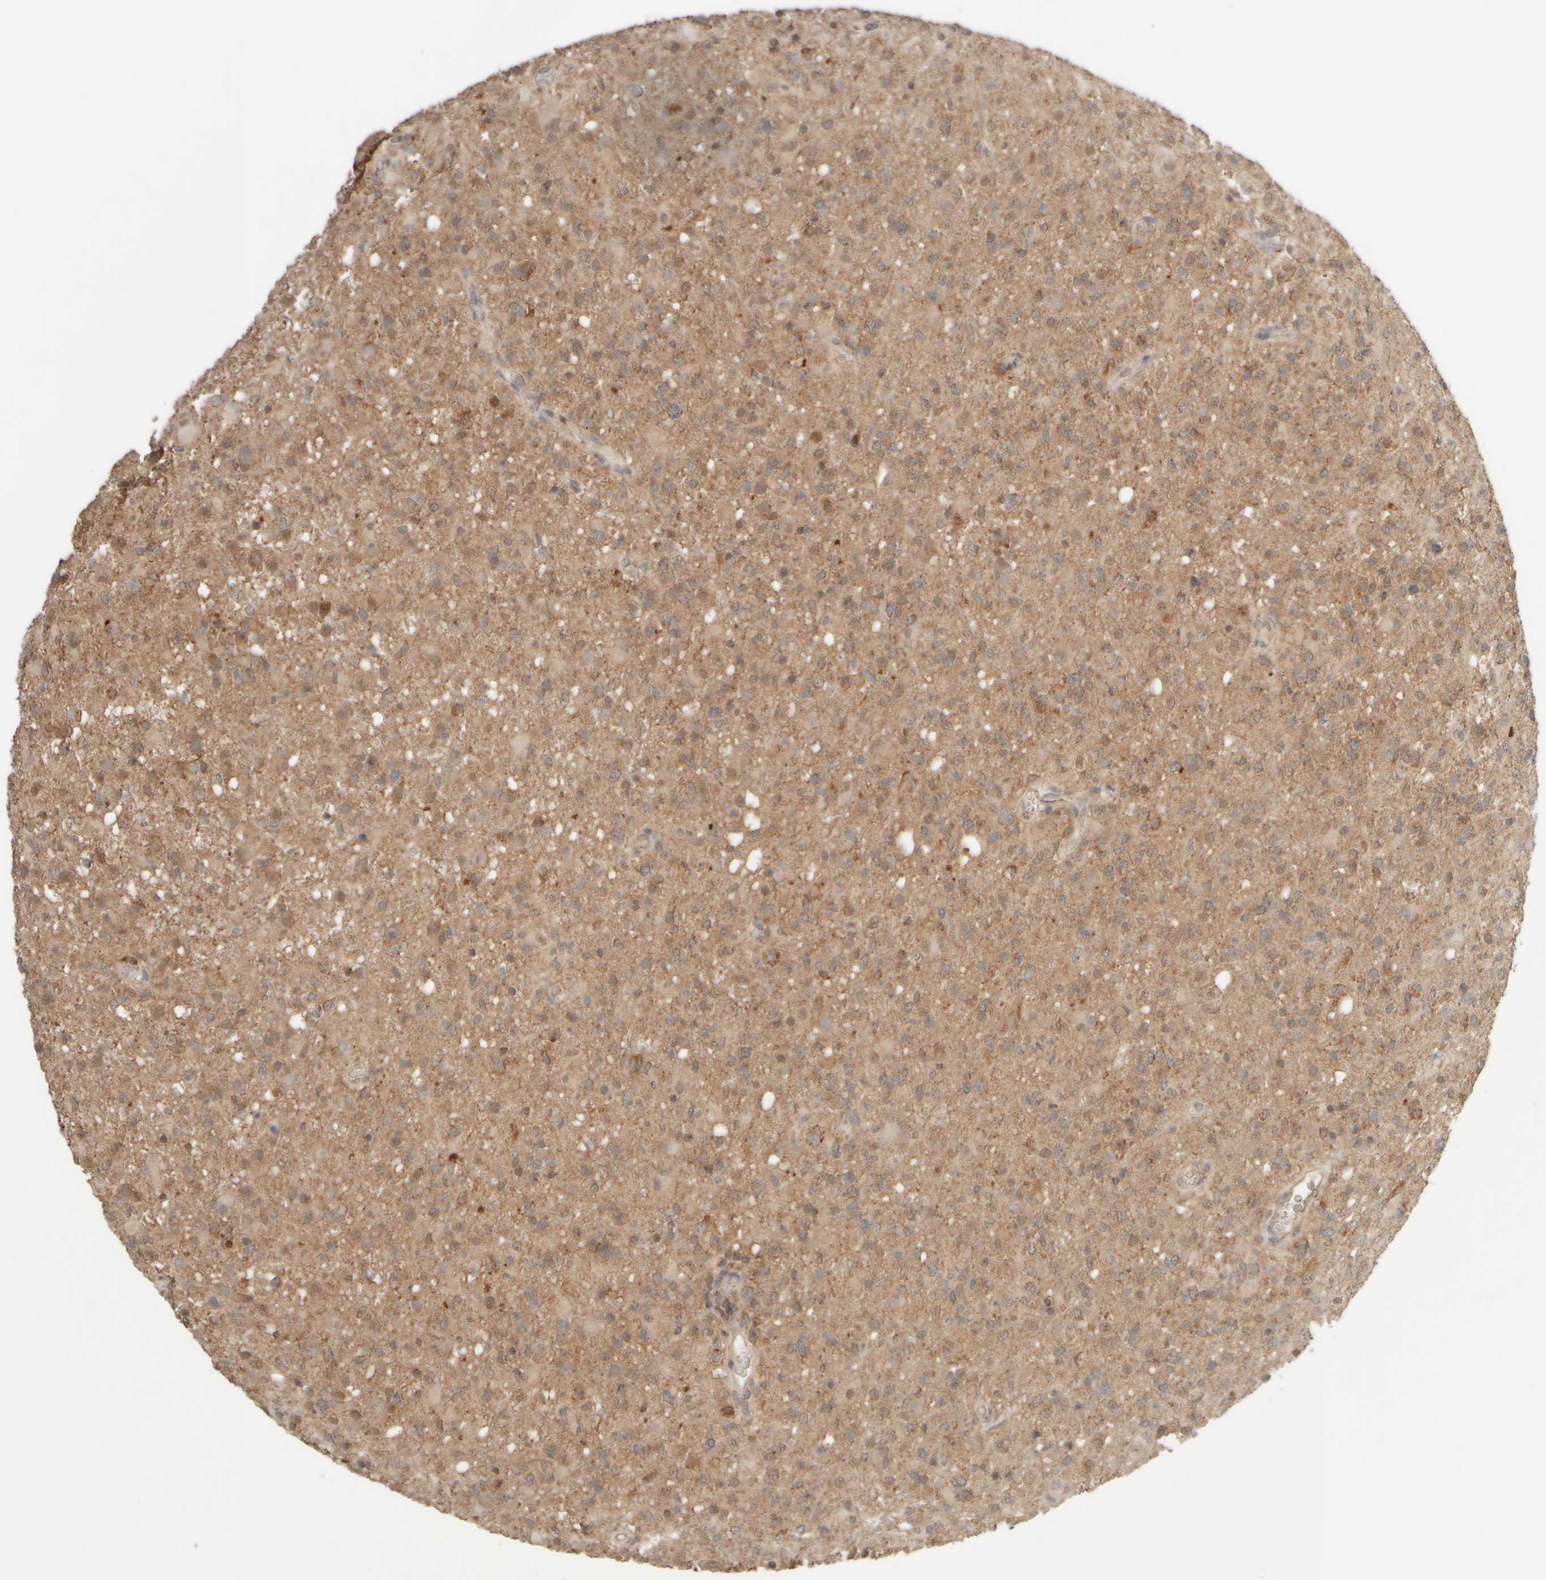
{"staining": {"intensity": "moderate", "quantity": ">75%", "location": "cytoplasmic/membranous"}, "tissue": "glioma", "cell_type": "Tumor cells", "image_type": "cancer", "snomed": [{"axis": "morphology", "description": "Glioma, malignant, High grade"}, {"axis": "topography", "description": "Brain"}], "caption": "Immunohistochemistry staining of glioma, which displays medium levels of moderate cytoplasmic/membranous expression in about >75% of tumor cells indicating moderate cytoplasmic/membranous protein positivity. The staining was performed using DAB (3,3'-diaminobenzidine) (brown) for protein detection and nuclei were counterstained in hematoxylin (blue).", "gene": "EIF2B3", "patient": {"sex": "female", "age": 57}}